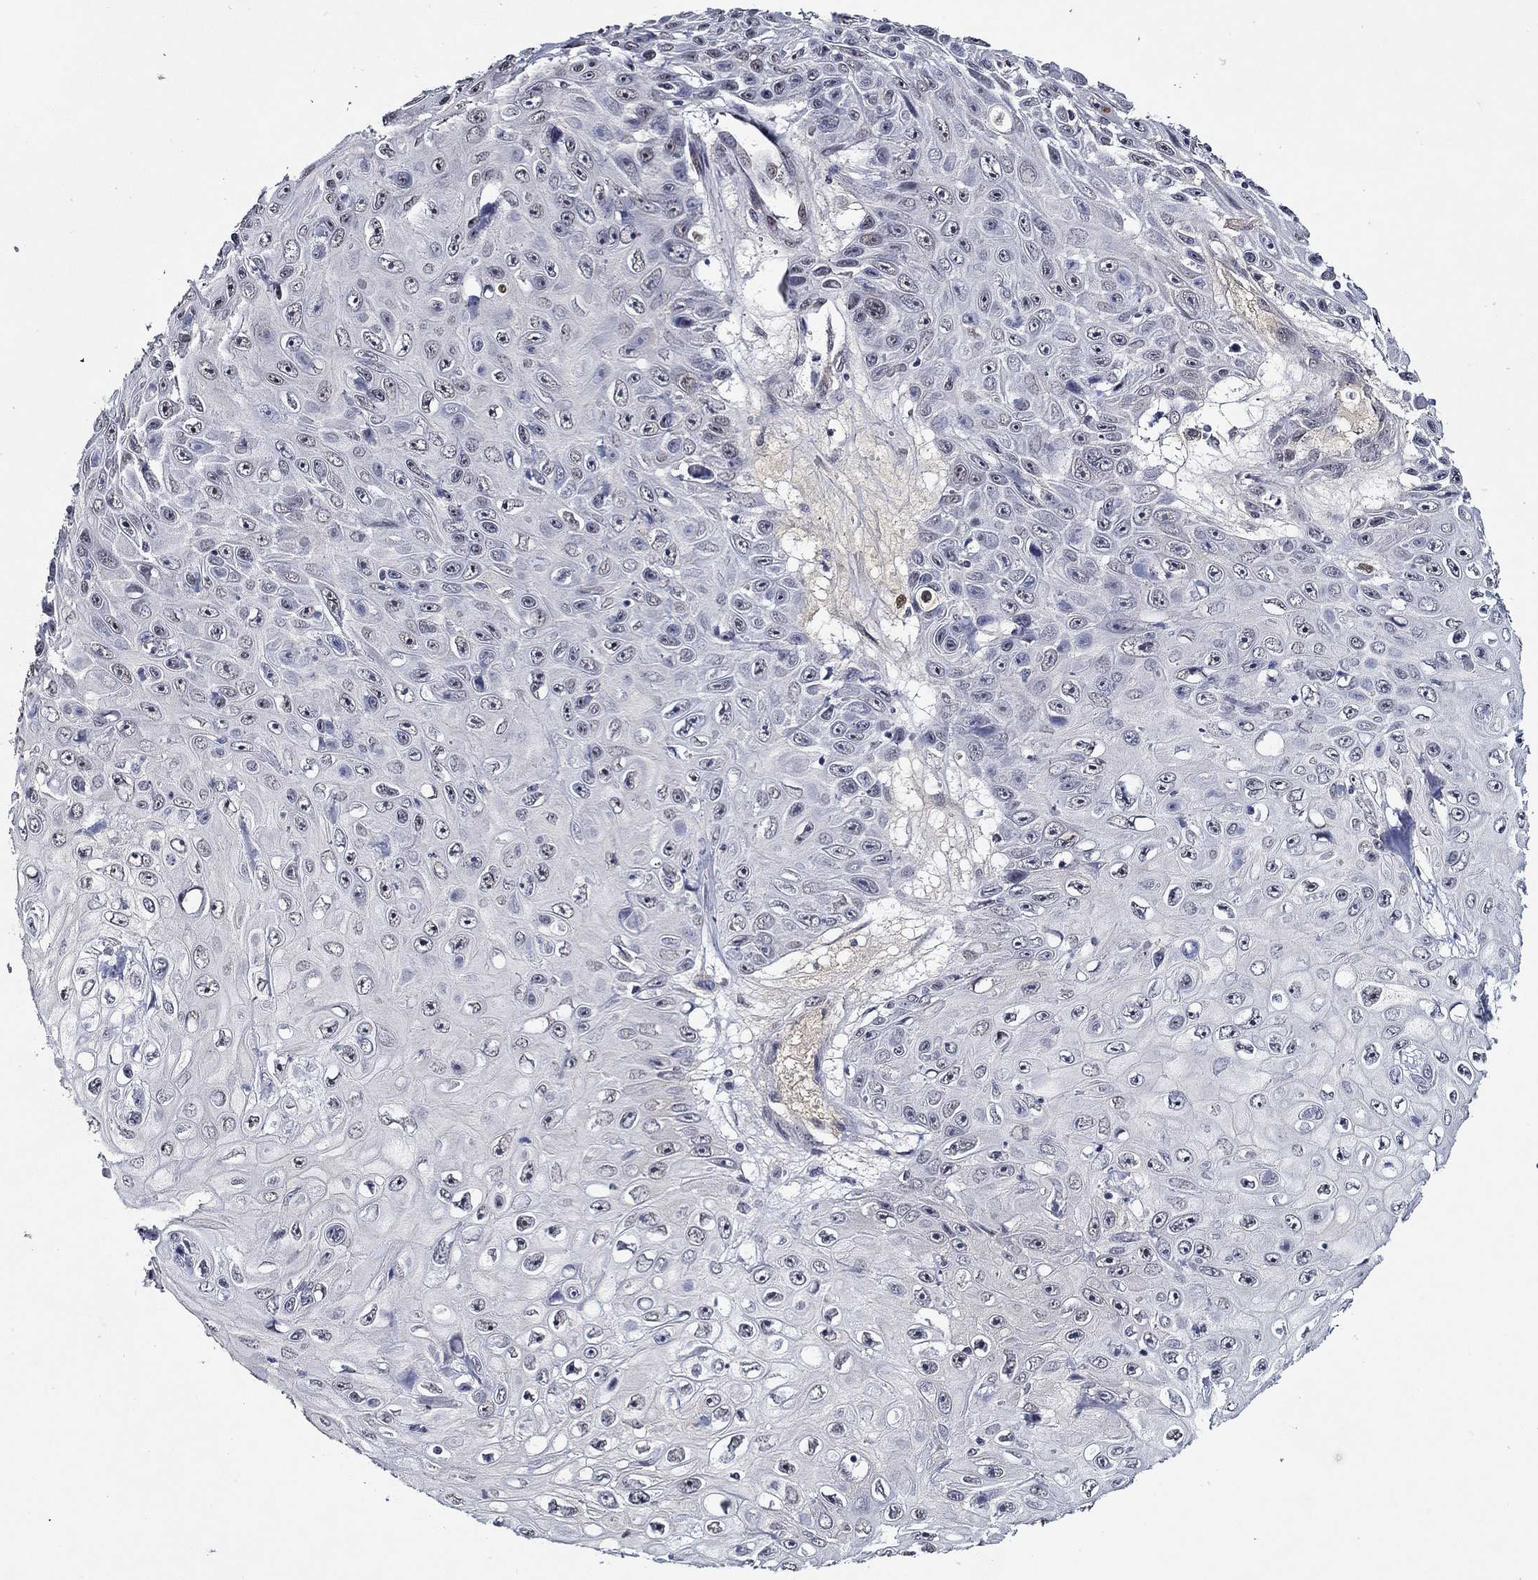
{"staining": {"intensity": "negative", "quantity": "none", "location": "none"}, "tissue": "skin cancer", "cell_type": "Tumor cells", "image_type": "cancer", "snomed": [{"axis": "morphology", "description": "Squamous cell carcinoma, NOS"}, {"axis": "topography", "description": "Skin"}], "caption": "Immunohistochemistry photomicrograph of neoplastic tissue: skin cancer stained with DAB shows no significant protein positivity in tumor cells.", "gene": "GATA2", "patient": {"sex": "male", "age": 82}}